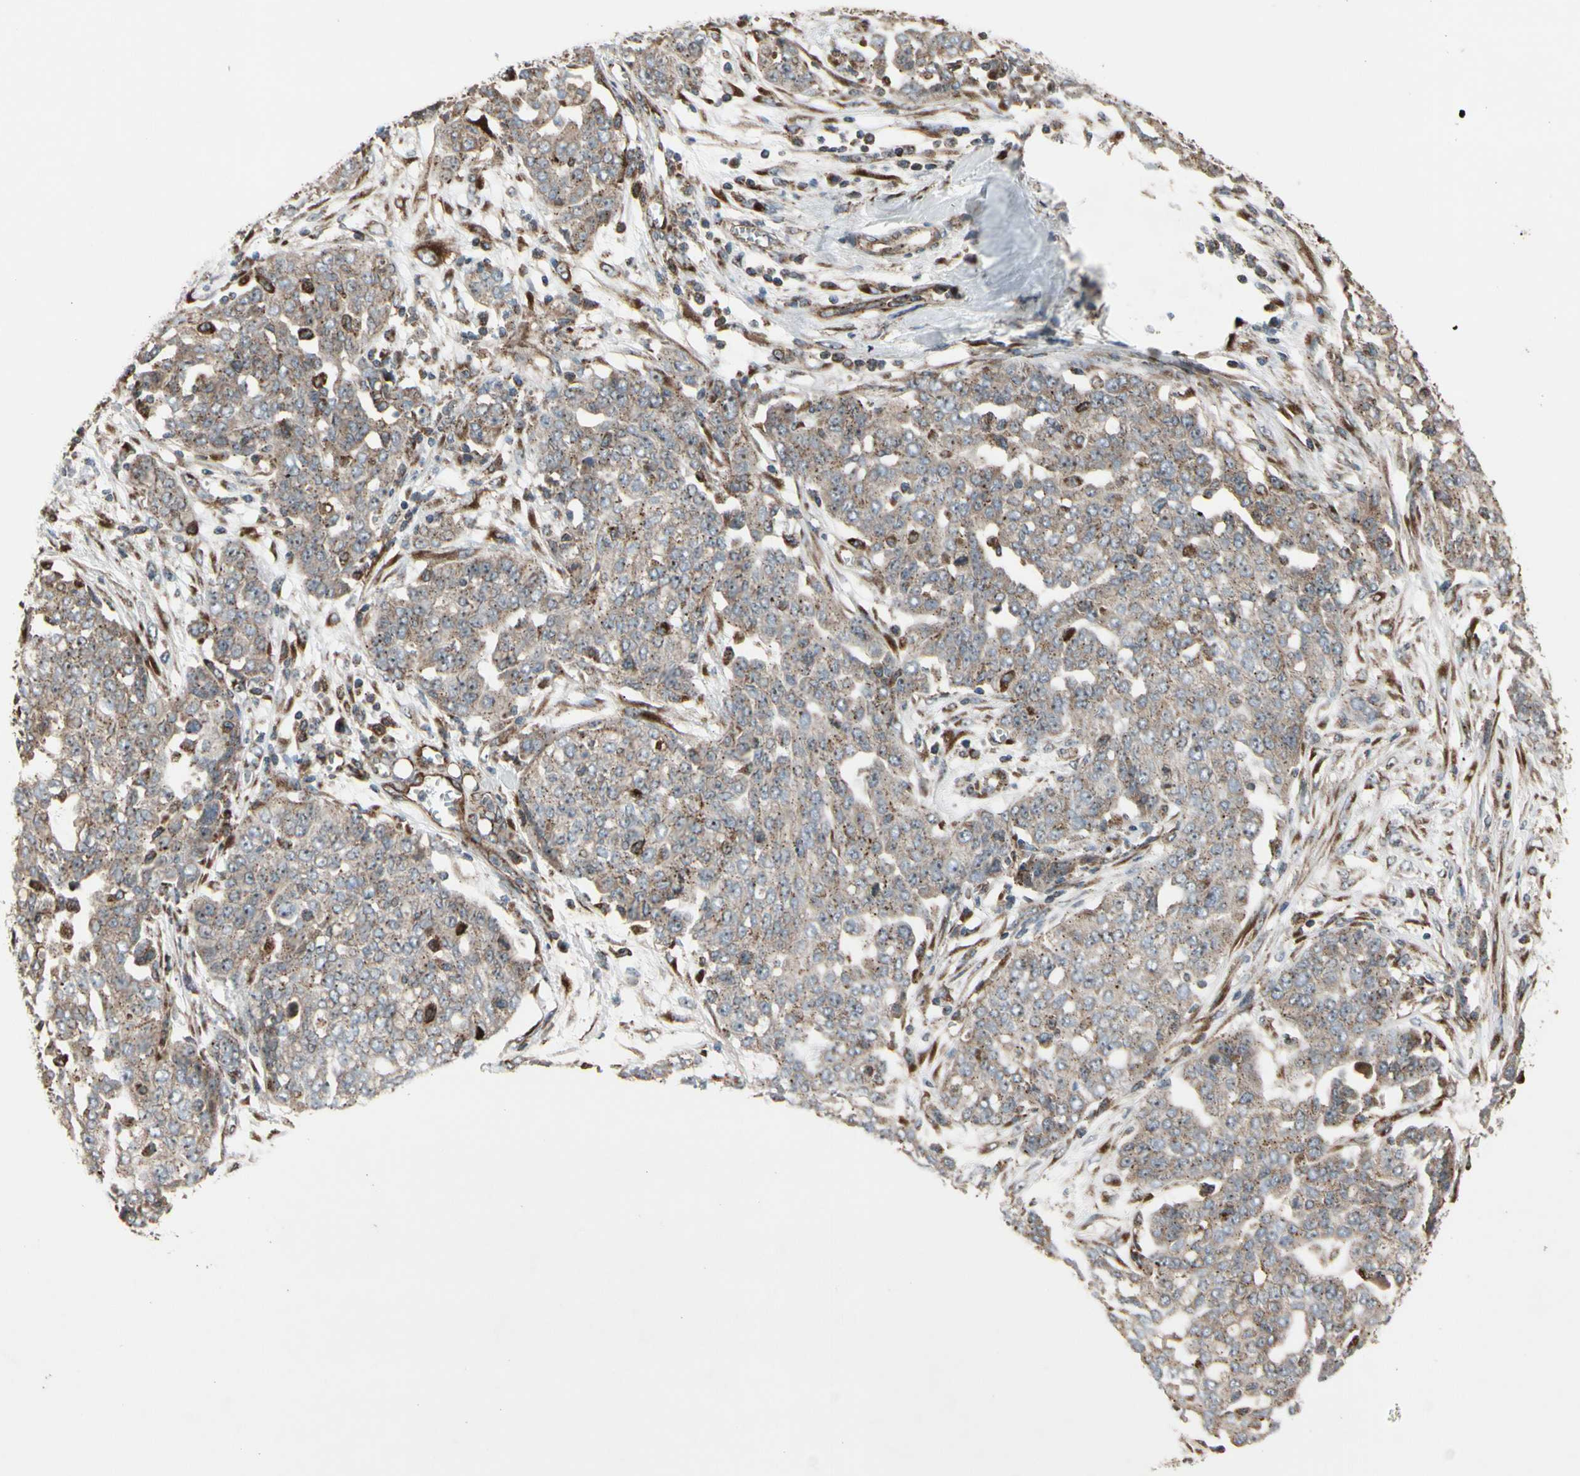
{"staining": {"intensity": "moderate", "quantity": ">75%", "location": "cytoplasmic/membranous"}, "tissue": "ovarian cancer", "cell_type": "Tumor cells", "image_type": "cancer", "snomed": [{"axis": "morphology", "description": "Cystadenocarcinoma, serous, NOS"}, {"axis": "topography", "description": "Soft tissue"}, {"axis": "topography", "description": "Ovary"}], "caption": "Approximately >75% of tumor cells in human ovarian serous cystadenocarcinoma reveal moderate cytoplasmic/membranous protein positivity as visualized by brown immunohistochemical staining.", "gene": "SLC39A9", "patient": {"sex": "female", "age": 57}}